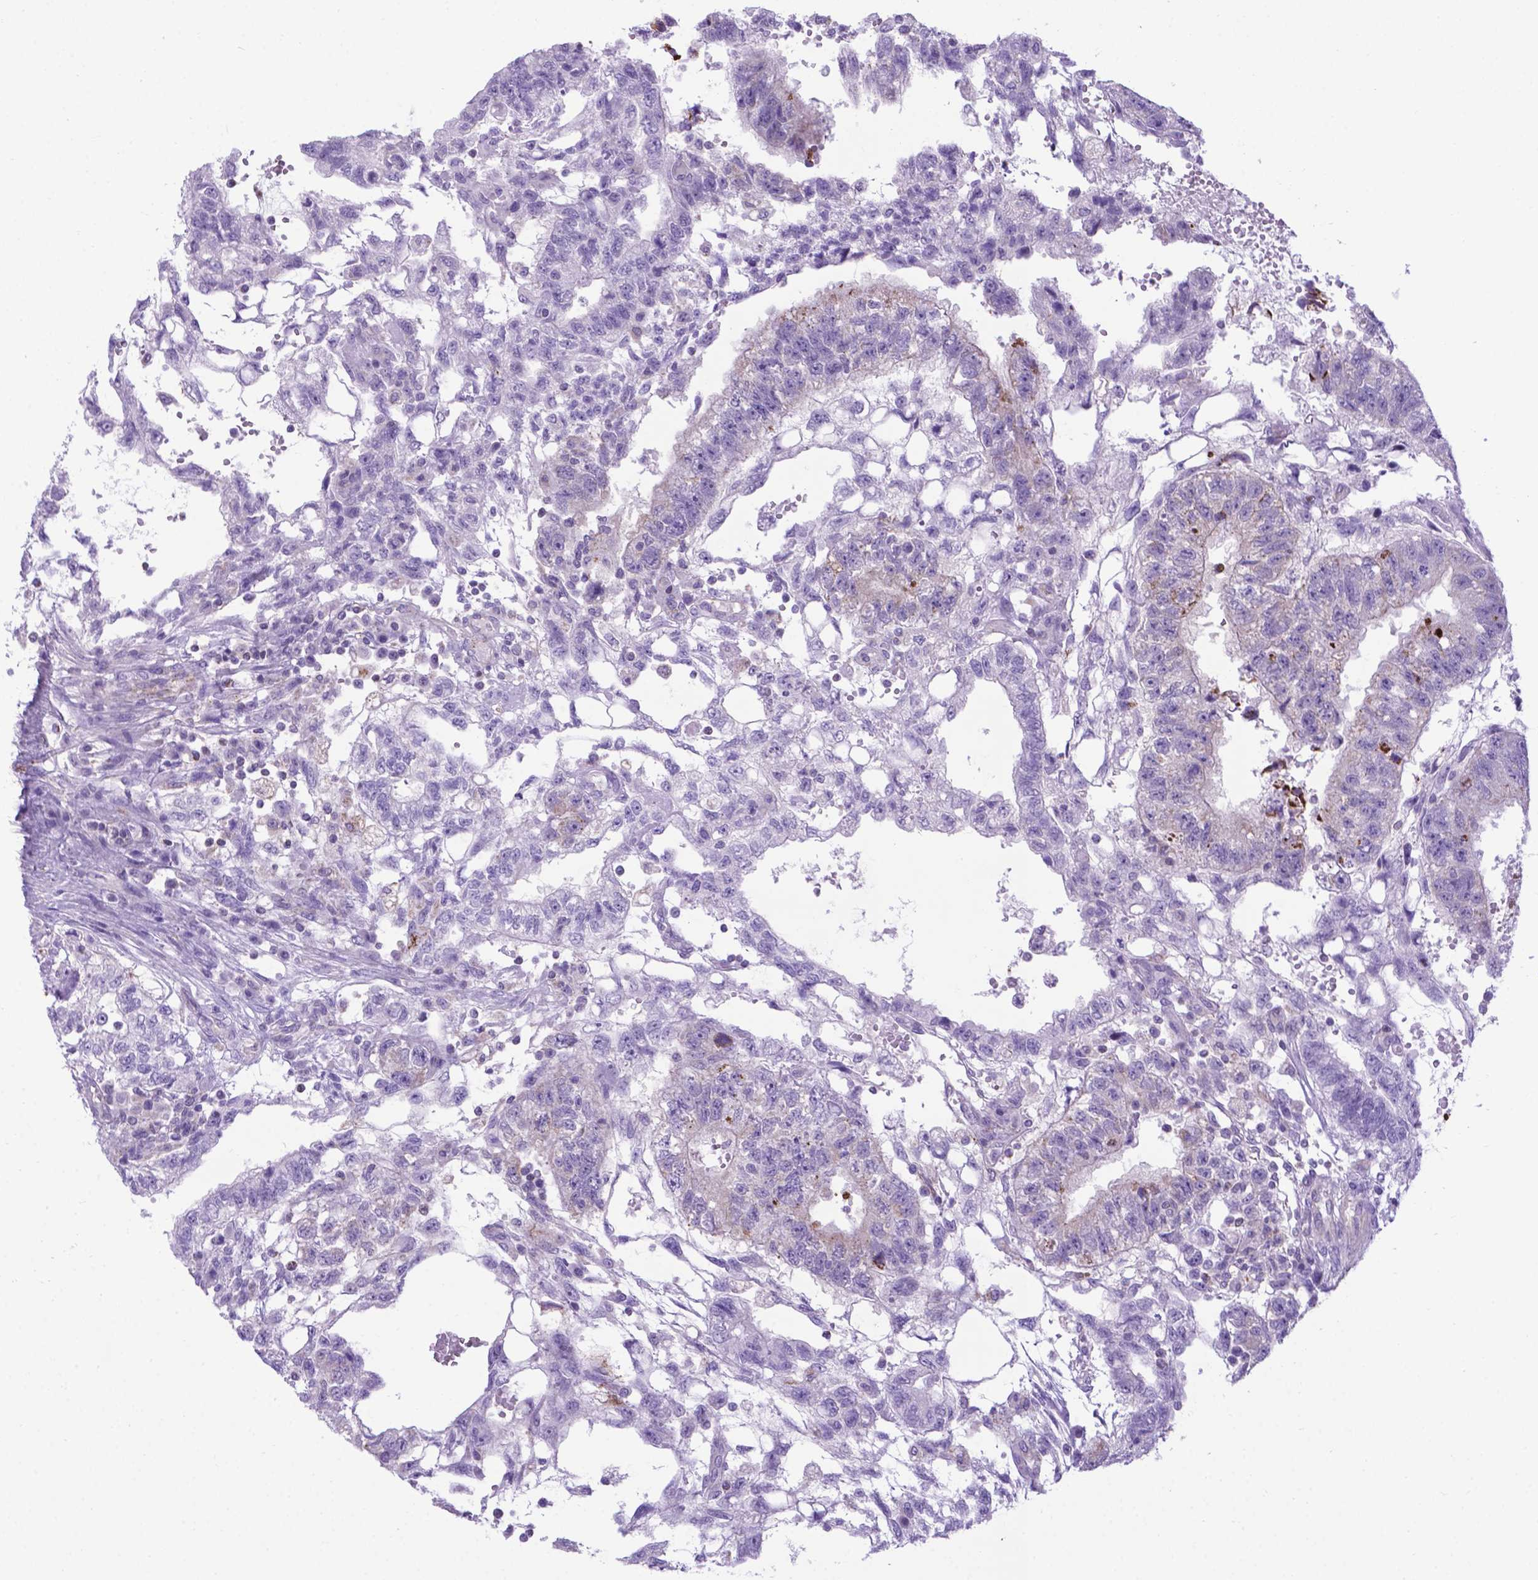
{"staining": {"intensity": "negative", "quantity": "none", "location": "none"}, "tissue": "testis cancer", "cell_type": "Tumor cells", "image_type": "cancer", "snomed": [{"axis": "morphology", "description": "Carcinoma, Embryonal, NOS"}, {"axis": "topography", "description": "Testis"}], "caption": "Immunohistochemistry (IHC) photomicrograph of human testis cancer (embryonal carcinoma) stained for a protein (brown), which reveals no positivity in tumor cells. (DAB (3,3'-diaminobenzidine) immunohistochemistry visualized using brightfield microscopy, high magnification).", "gene": "POU3F3", "patient": {"sex": "male", "age": 32}}